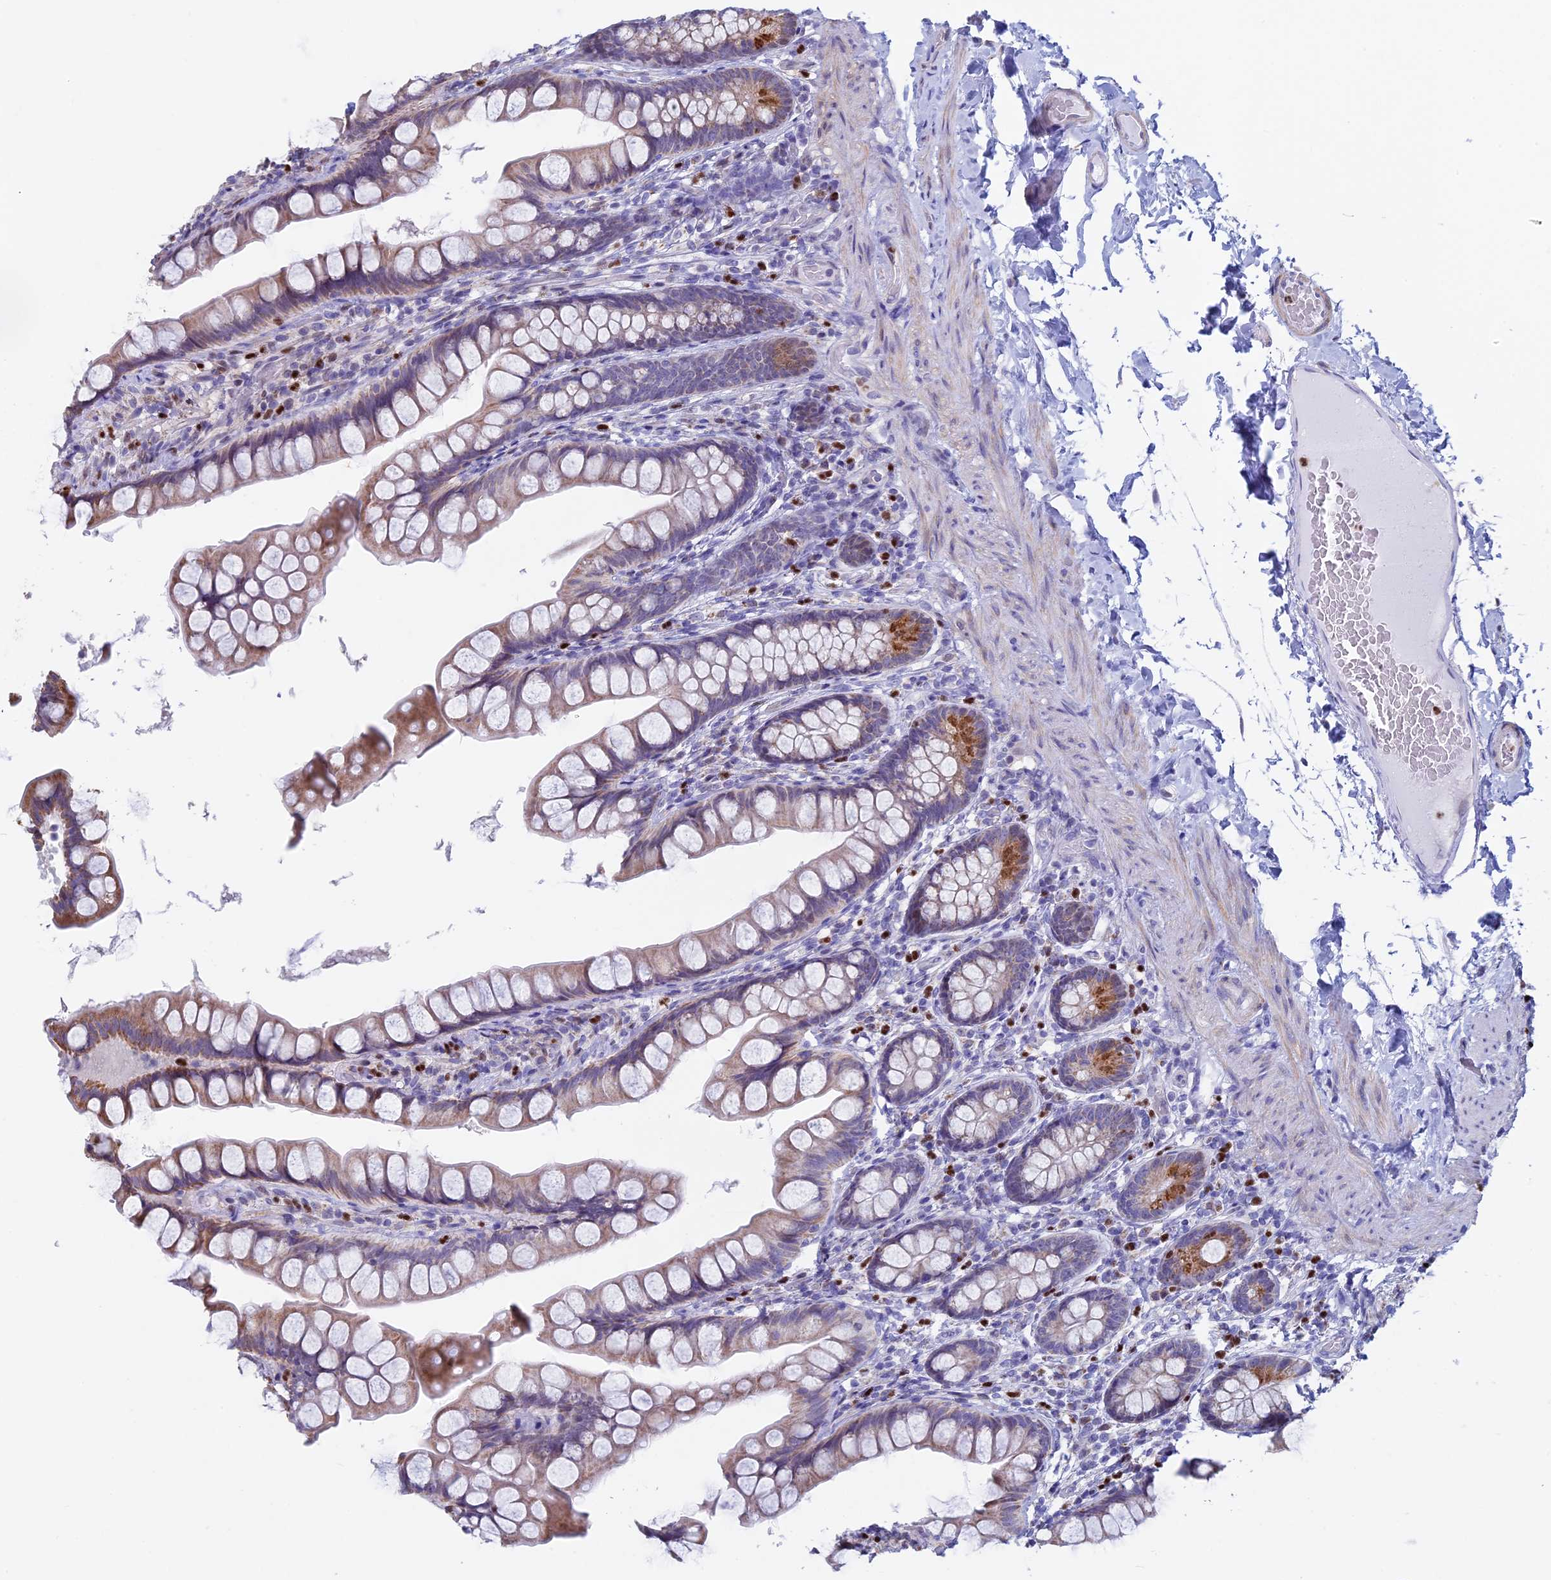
{"staining": {"intensity": "moderate", "quantity": "25%-75%", "location": "cytoplasmic/membranous"}, "tissue": "small intestine", "cell_type": "Glandular cells", "image_type": "normal", "snomed": [{"axis": "morphology", "description": "Normal tissue, NOS"}, {"axis": "topography", "description": "Small intestine"}], "caption": "Moderate cytoplasmic/membranous positivity is present in approximately 25%-75% of glandular cells in normal small intestine.", "gene": "ACSS1", "patient": {"sex": "male", "age": 70}}